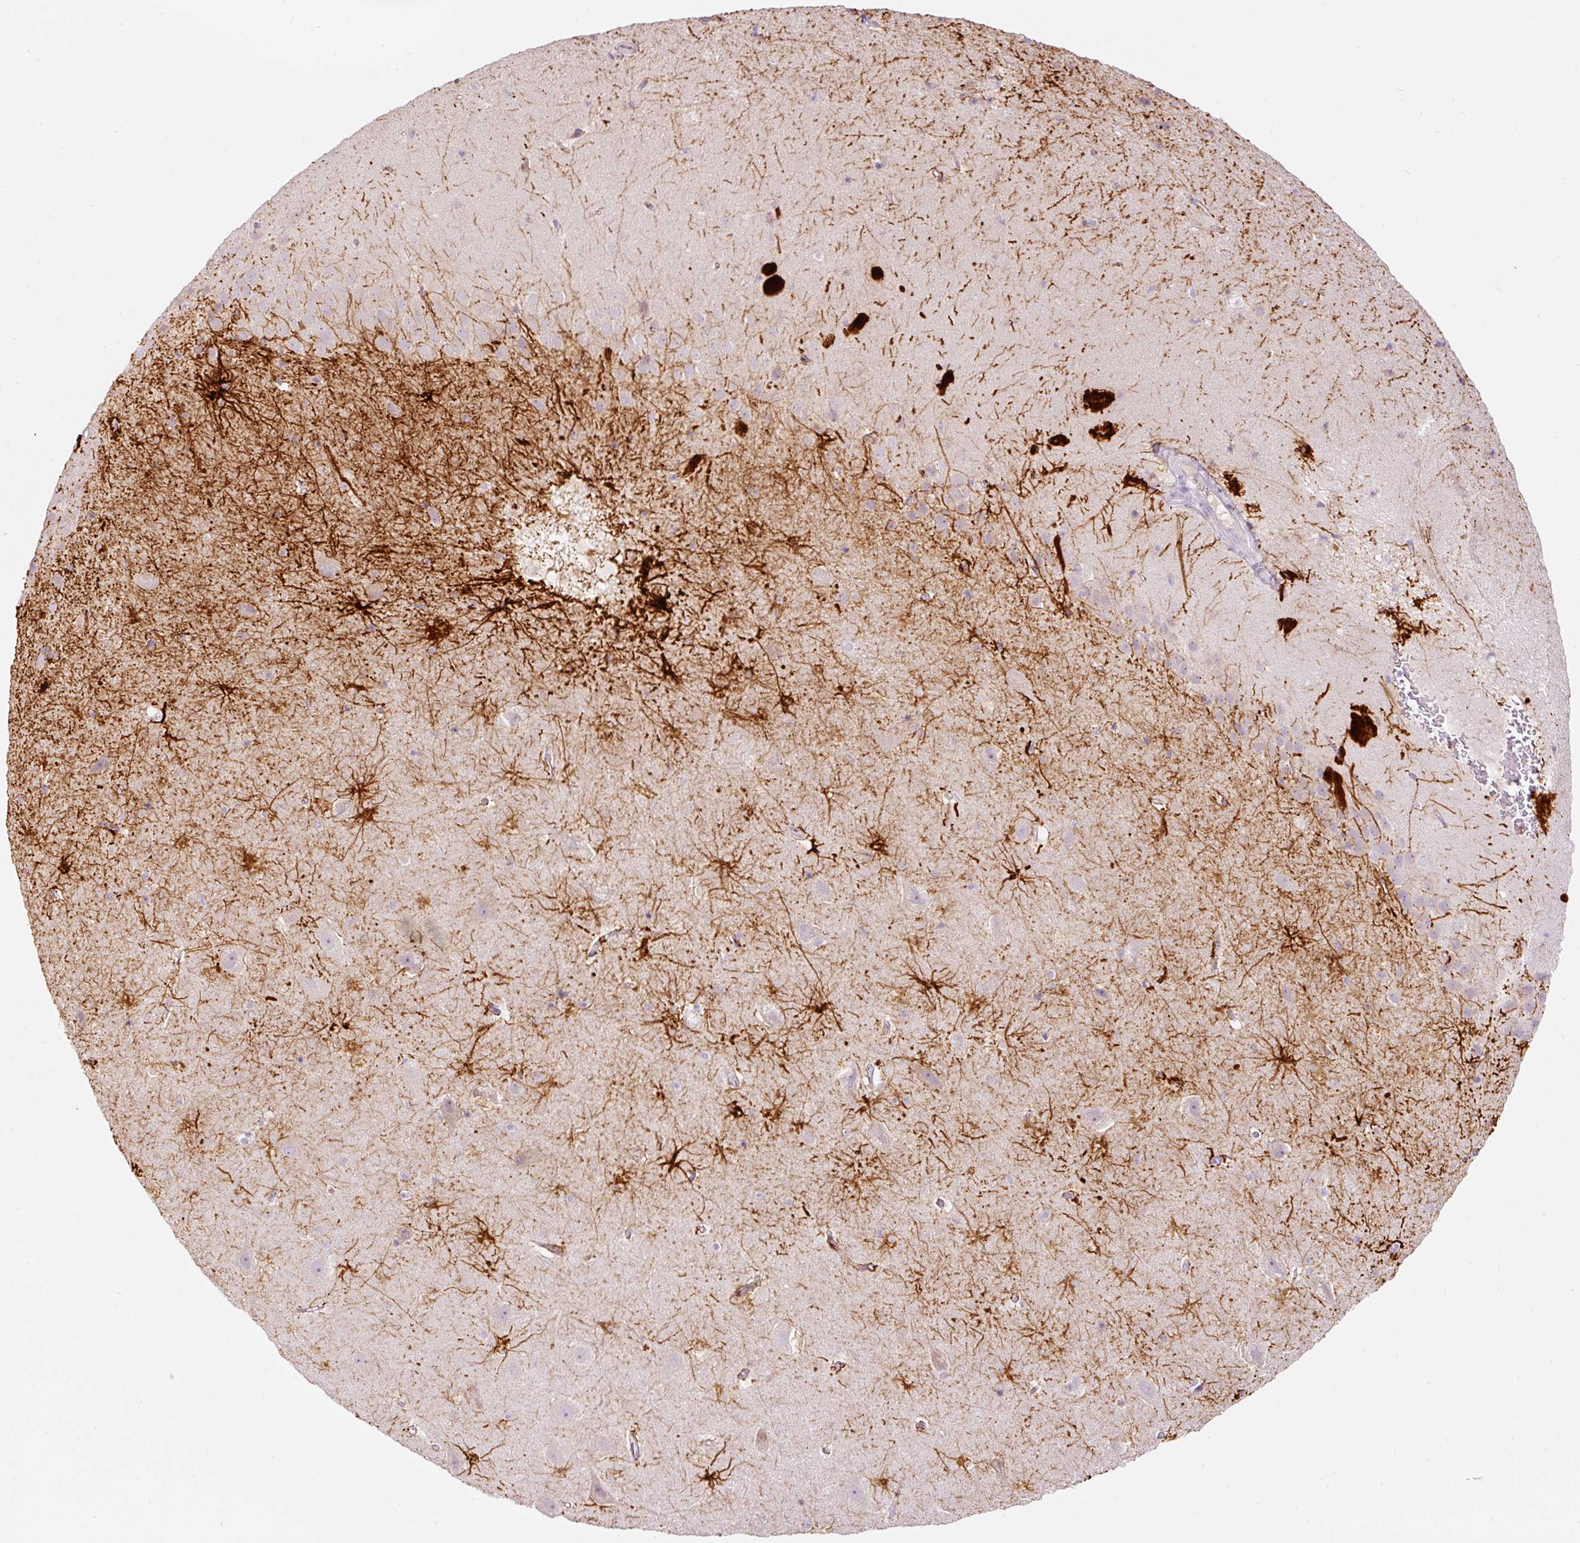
{"staining": {"intensity": "negative", "quantity": "none", "location": "none"}, "tissue": "hippocampus", "cell_type": "Glial cells", "image_type": "normal", "snomed": [{"axis": "morphology", "description": "Normal tissue, NOS"}, {"axis": "topography", "description": "Hippocampus"}], "caption": "This is a image of immunohistochemistry staining of normal hippocampus, which shows no expression in glial cells.", "gene": "RSPO2", "patient": {"sex": "male", "age": 37}}